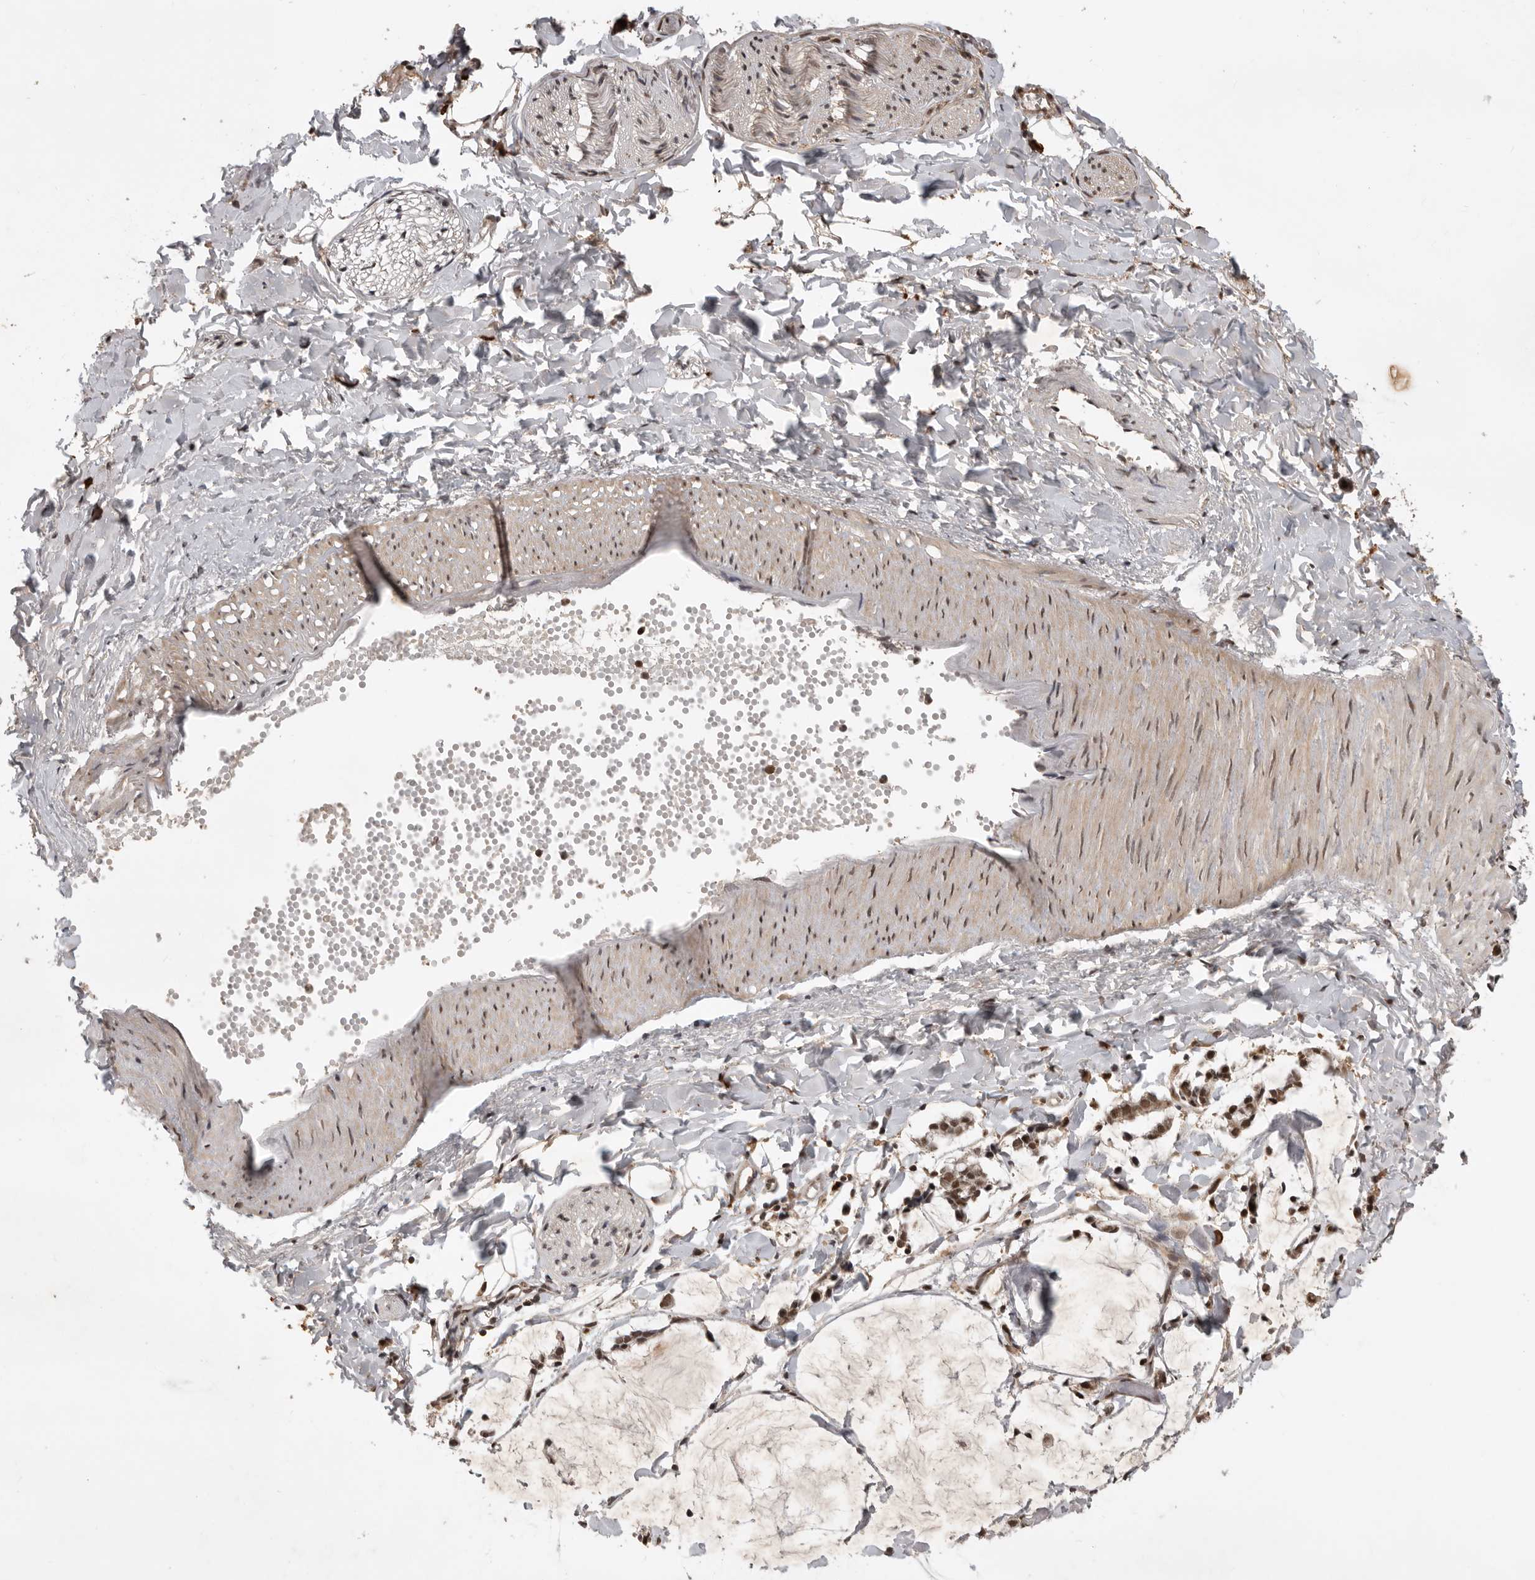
{"staining": {"intensity": "moderate", "quantity": ">75%", "location": "nuclear"}, "tissue": "adipose tissue", "cell_type": "Adipocytes", "image_type": "normal", "snomed": [{"axis": "morphology", "description": "Normal tissue, NOS"}, {"axis": "morphology", "description": "Adenocarcinoma, NOS"}, {"axis": "topography", "description": "Colon"}, {"axis": "topography", "description": "Peripheral nerve tissue"}], "caption": "Unremarkable adipose tissue displays moderate nuclear staining in about >75% of adipocytes, visualized by immunohistochemistry.", "gene": "CBLL1", "patient": {"sex": "male", "age": 14}}